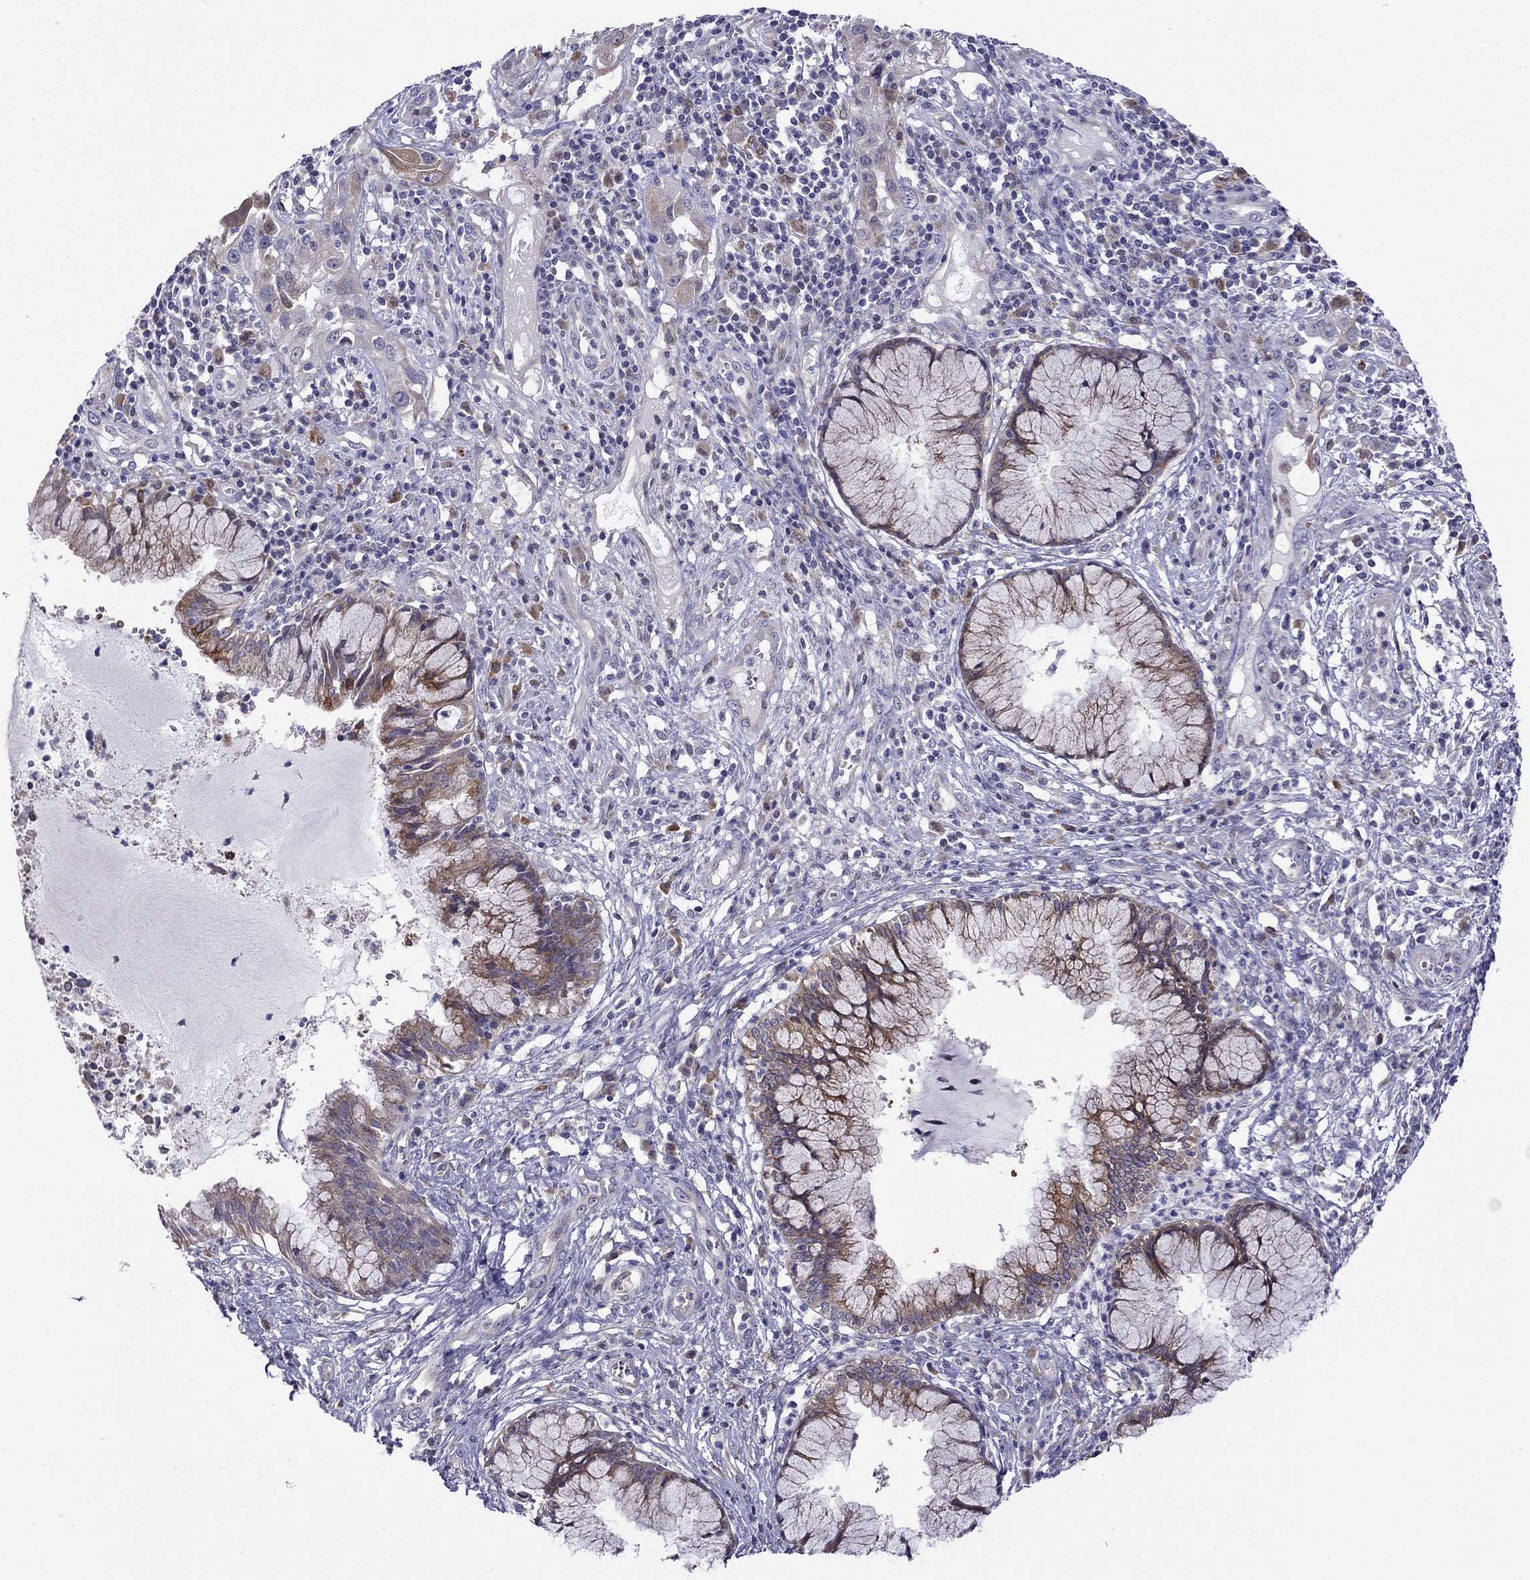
{"staining": {"intensity": "moderate", "quantity": "<25%", "location": "cytoplasmic/membranous"}, "tissue": "cervical cancer", "cell_type": "Tumor cells", "image_type": "cancer", "snomed": [{"axis": "morphology", "description": "Squamous cell carcinoma, NOS"}, {"axis": "topography", "description": "Cervix"}], "caption": "This histopathology image displays immunohistochemistry staining of squamous cell carcinoma (cervical), with low moderate cytoplasmic/membranous expression in approximately <25% of tumor cells.", "gene": "ADAM28", "patient": {"sex": "female", "age": 32}}